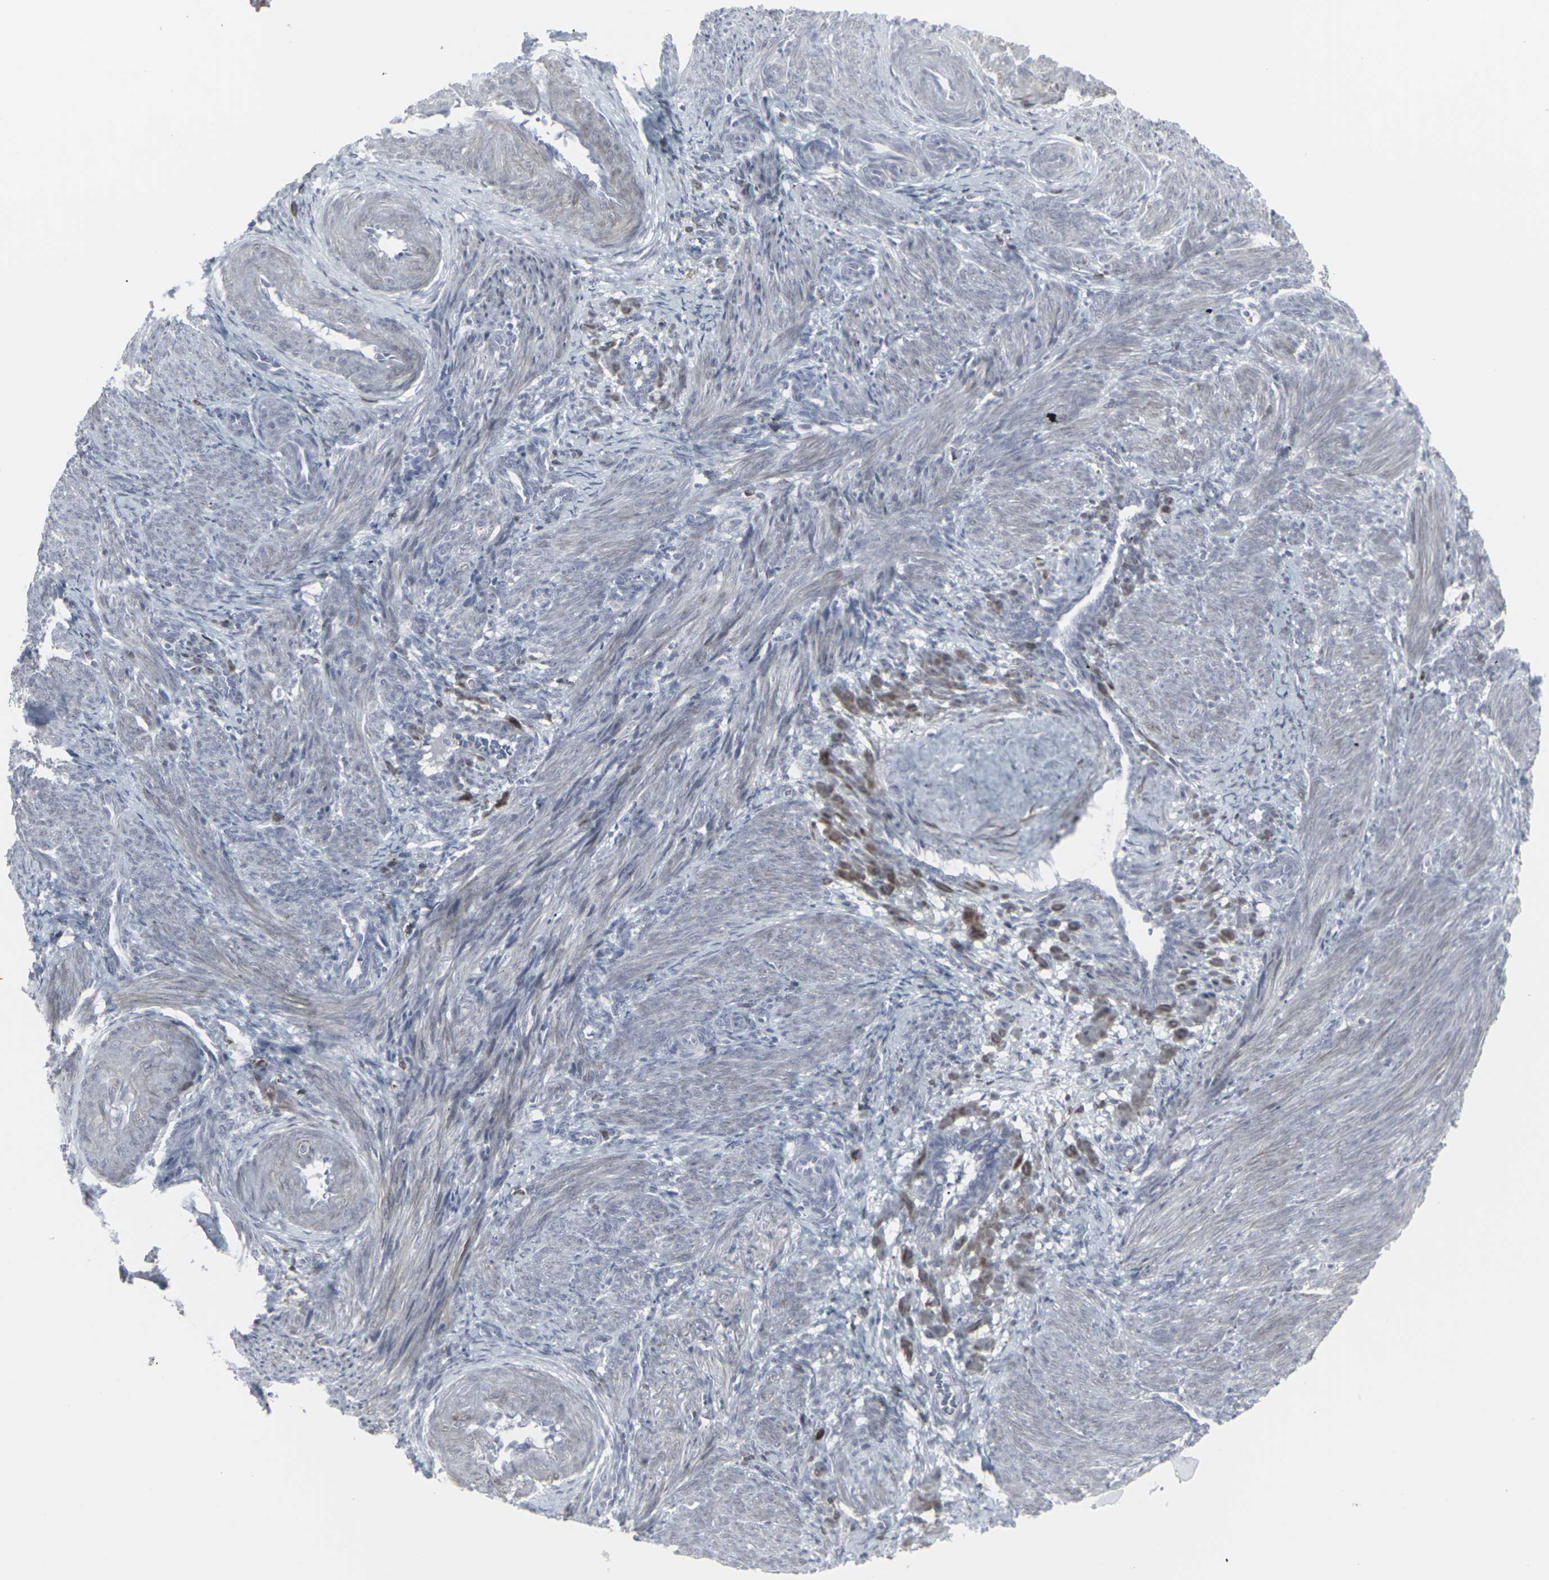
{"staining": {"intensity": "negative", "quantity": "none", "location": "none"}, "tissue": "smooth muscle", "cell_type": "Smooth muscle cells", "image_type": "normal", "snomed": [{"axis": "morphology", "description": "Normal tissue, NOS"}, {"axis": "topography", "description": "Endometrium"}], "caption": "IHC of benign human smooth muscle demonstrates no positivity in smooth muscle cells.", "gene": "APOBEC2", "patient": {"sex": "female", "age": 33}}